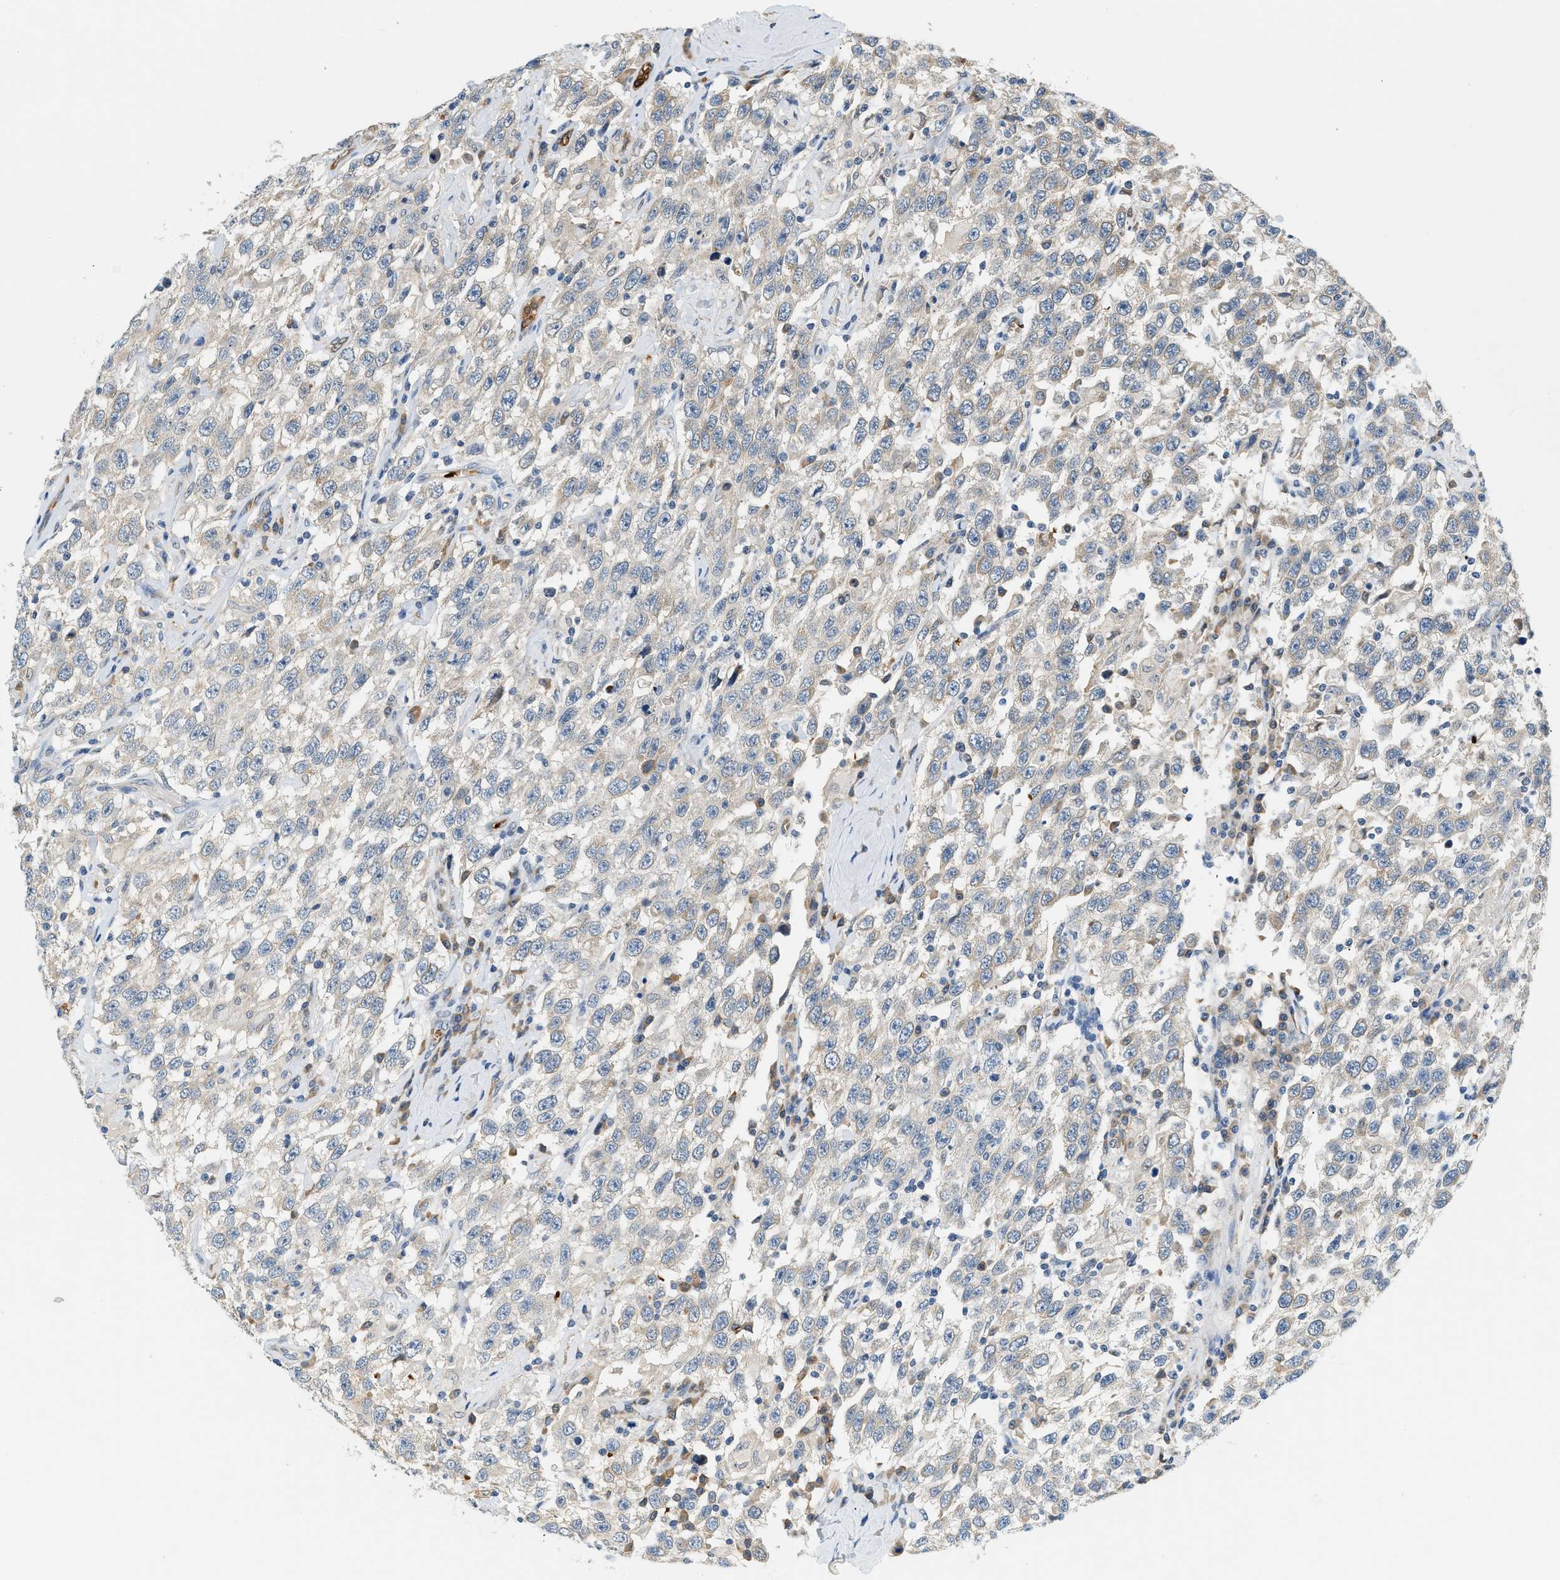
{"staining": {"intensity": "negative", "quantity": "none", "location": "none"}, "tissue": "testis cancer", "cell_type": "Tumor cells", "image_type": "cancer", "snomed": [{"axis": "morphology", "description": "Seminoma, NOS"}, {"axis": "topography", "description": "Testis"}], "caption": "DAB immunohistochemical staining of testis cancer (seminoma) reveals no significant positivity in tumor cells.", "gene": "CYTH2", "patient": {"sex": "male", "age": 41}}